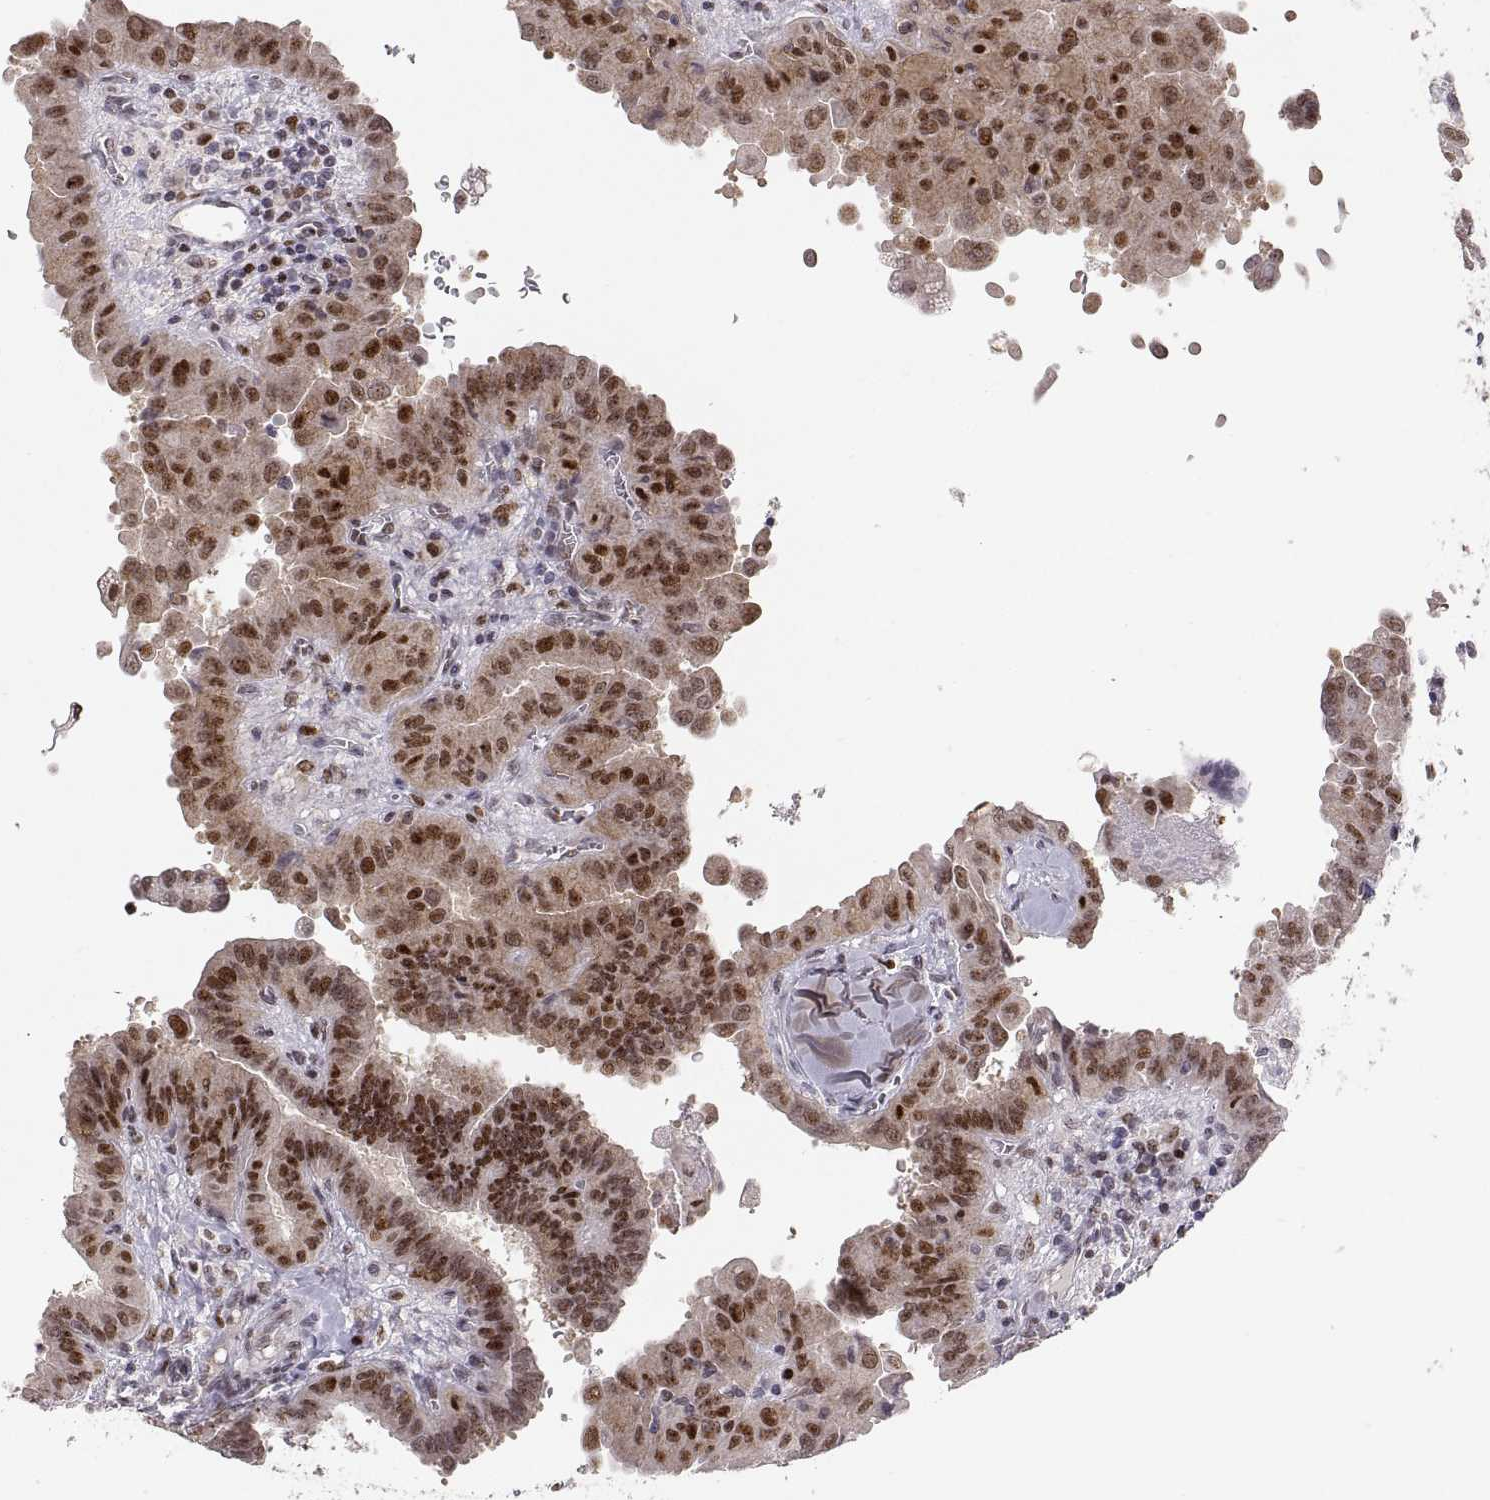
{"staining": {"intensity": "strong", "quantity": "25%-75%", "location": "nuclear"}, "tissue": "thyroid cancer", "cell_type": "Tumor cells", "image_type": "cancer", "snomed": [{"axis": "morphology", "description": "Papillary adenocarcinoma, NOS"}, {"axis": "topography", "description": "Thyroid gland"}], "caption": "Immunohistochemical staining of thyroid cancer shows high levels of strong nuclear positivity in about 25%-75% of tumor cells. Immunohistochemistry (ihc) stains the protein in brown and the nuclei are stained blue.", "gene": "SNAI1", "patient": {"sex": "female", "age": 37}}